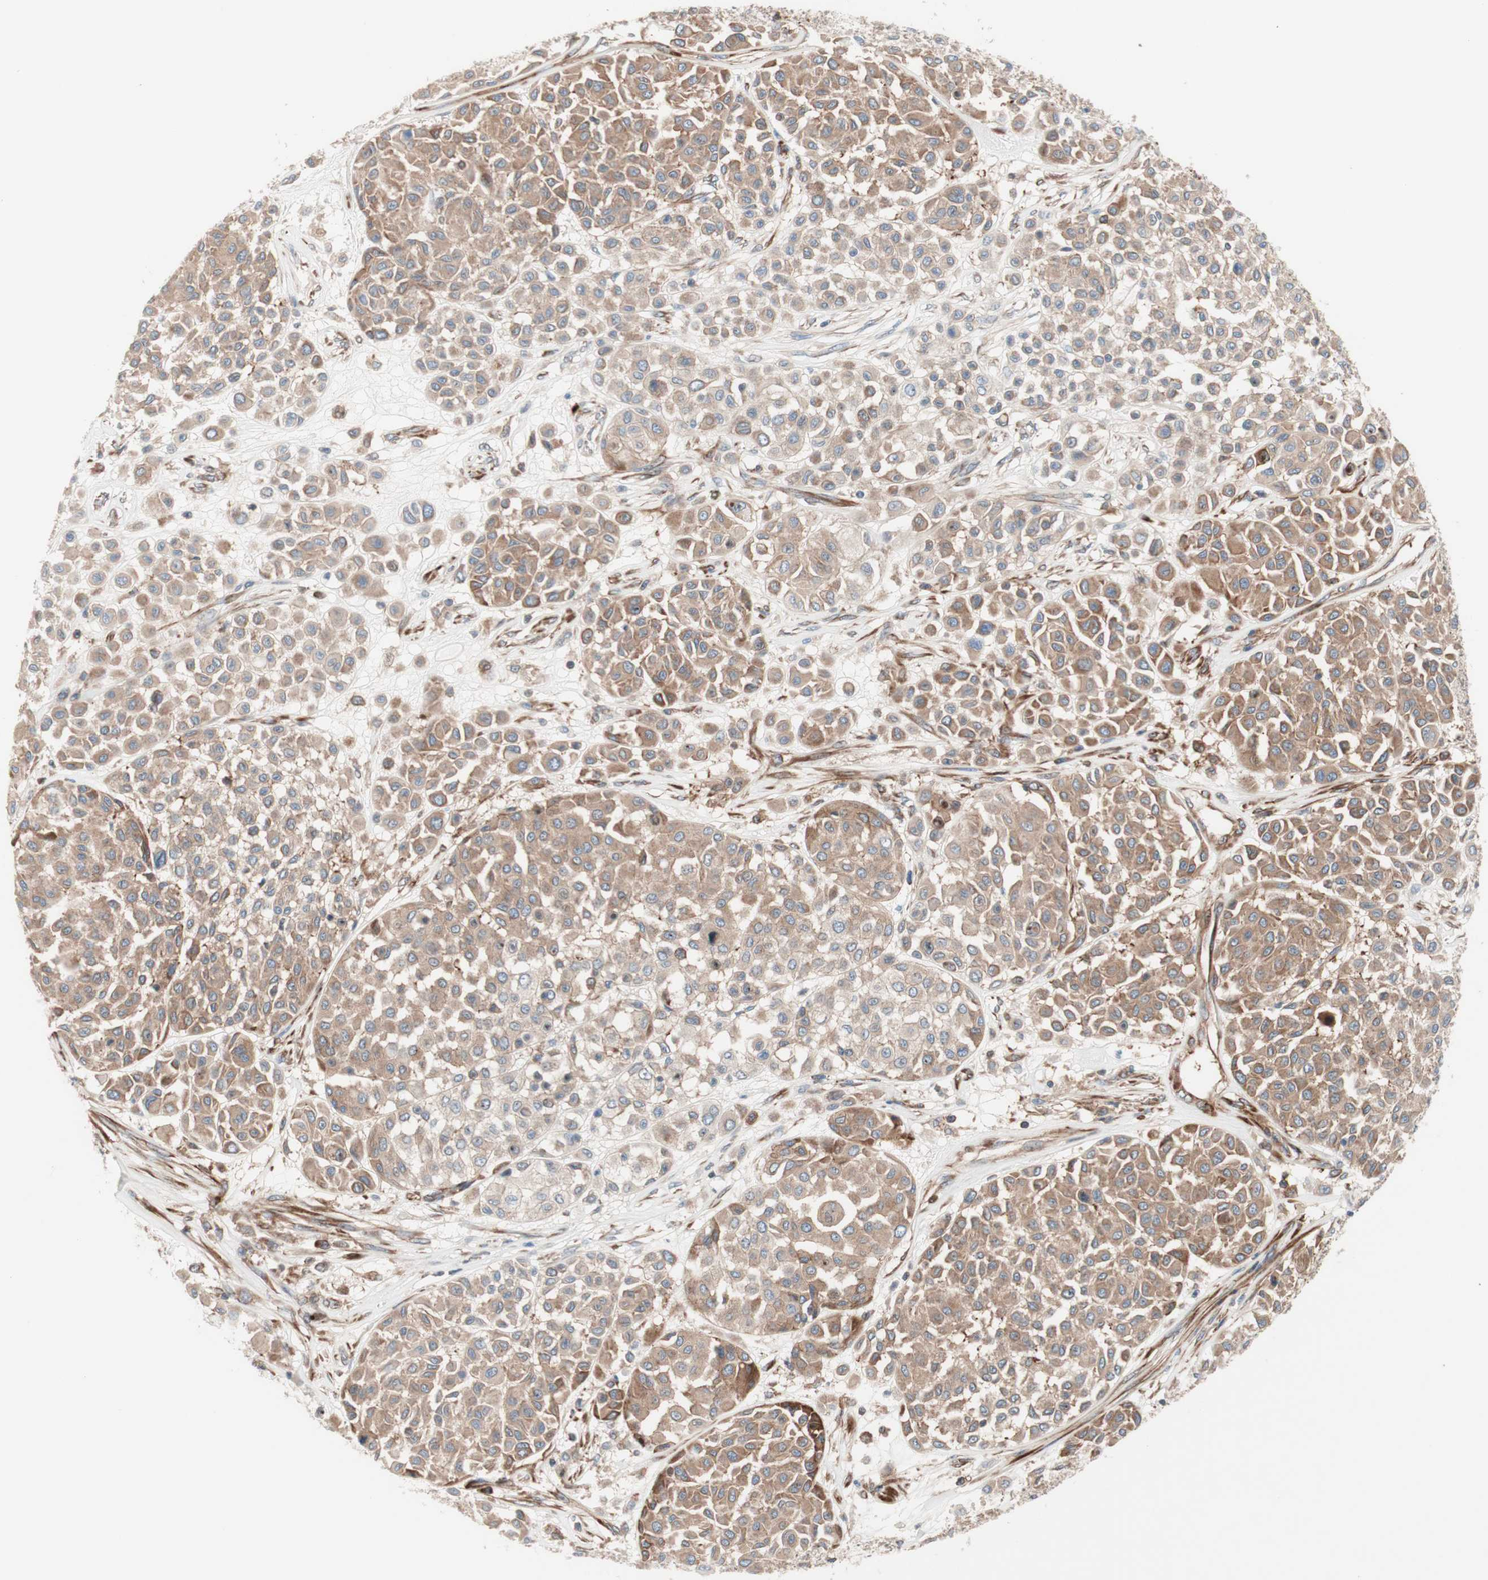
{"staining": {"intensity": "moderate", "quantity": ">75%", "location": "cytoplasmic/membranous"}, "tissue": "melanoma", "cell_type": "Tumor cells", "image_type": "cancer", "snomed": [{"axis": "morphology", "description": "Malignant melanoma, Metastatic site"}, {"axis": "topography", "description": "Soft tissue"}], "caption": "Moderate cytoplasmic/membranous staining for a protein is seen in about >75% of tumor cells of melanoma using IHC.", "gene": "CCN4", "patient": {"sex": "male", "age": 41}}